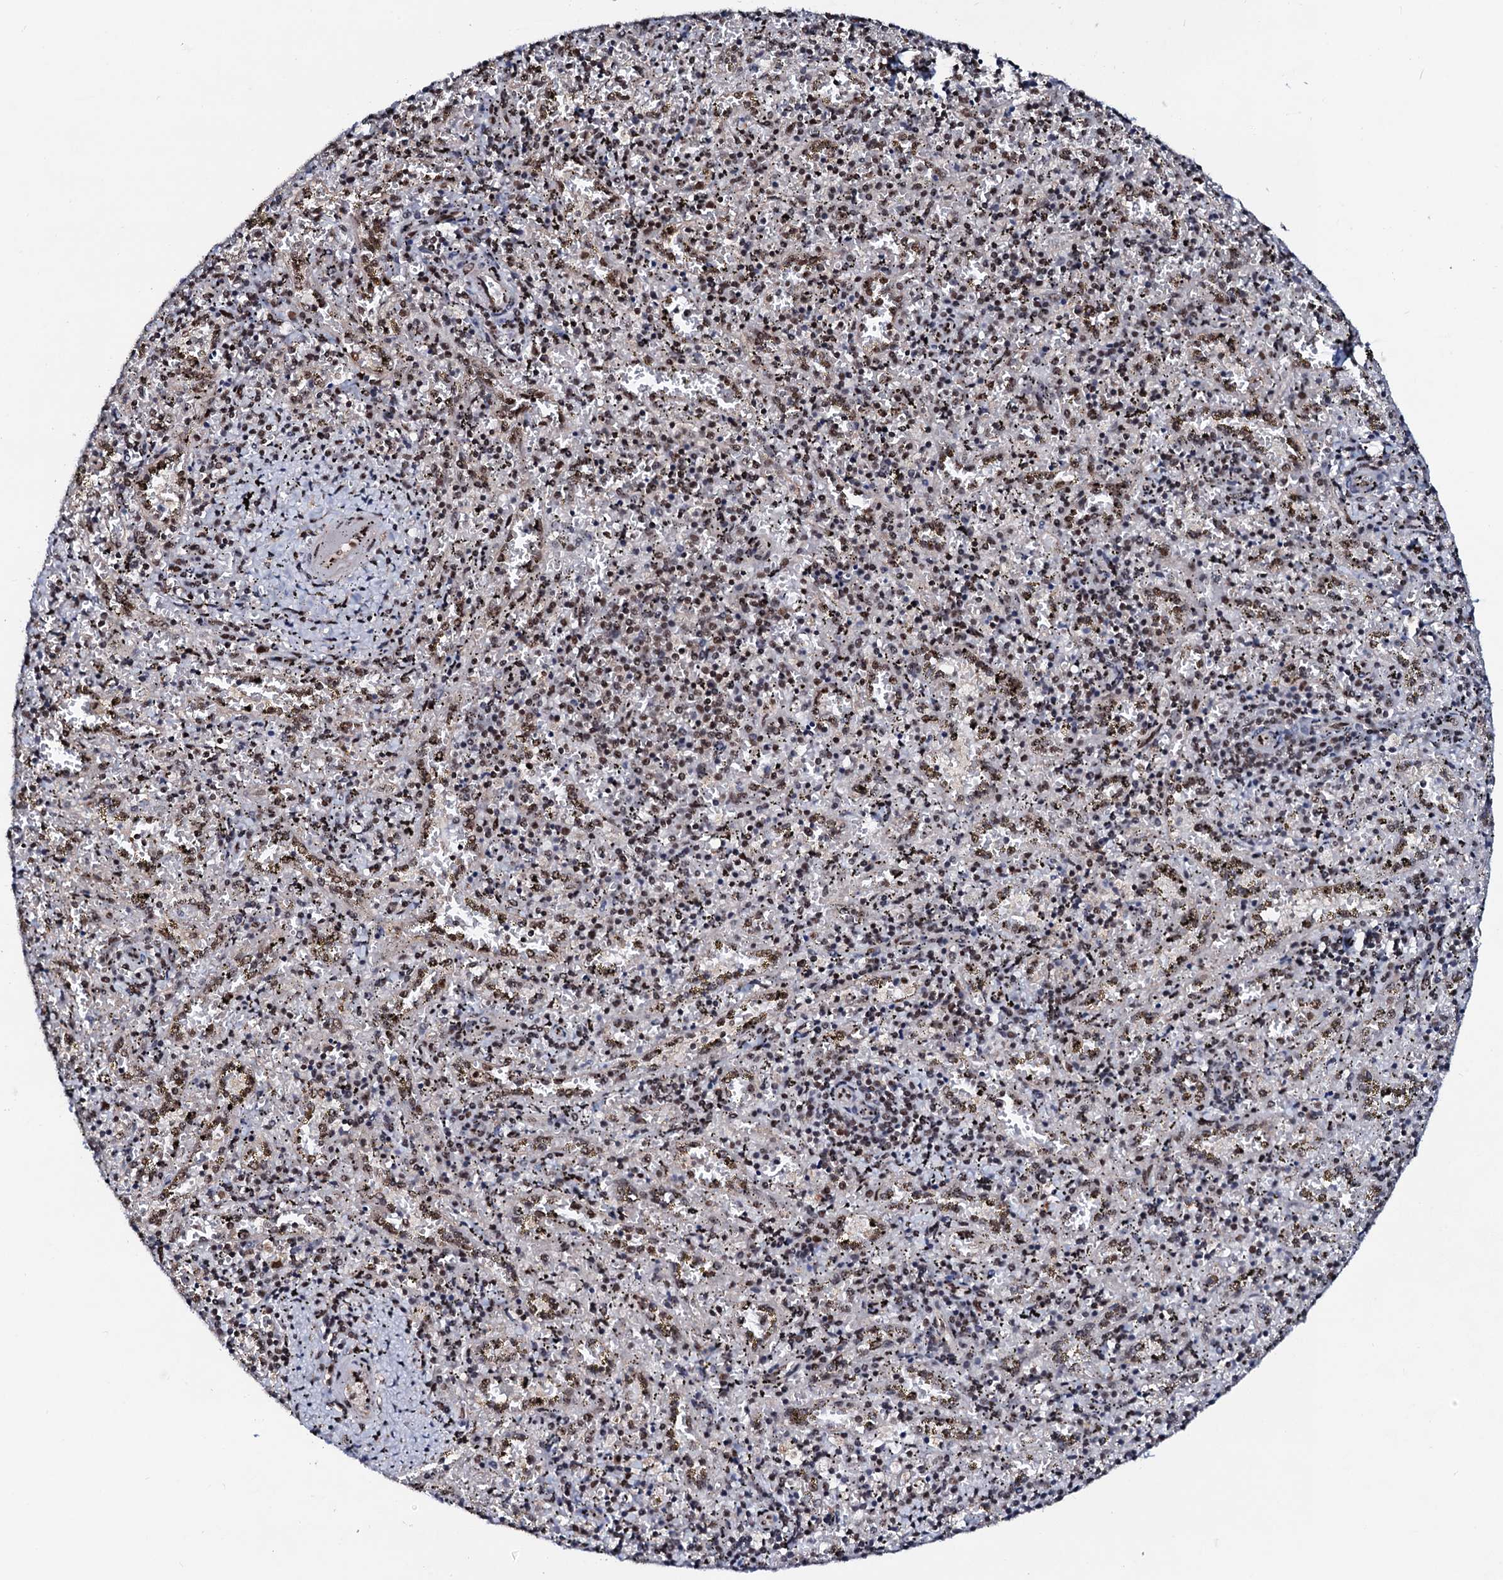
{"staining": {"intensity": "moderate", "quantity": "<25%", "location": "nuclear"}, "tissue": "spleen", "cell_type": "Cells in red pulp", "image_type": "normal", "snomed": [{"axis": "morphology", "description": "Normal tissue, NOS"}, {"axis": "topography", "description": "Spleen"}], "caption": "Protein analysis of normal spleen reveals moderate nuclear expression in approximately <25% of cells in red pulp. Using DAB (3,3'-diaminobenzidine) (brown) and hematoxylin (blue) stains, captured at high magnification using brightfield microscopy.", "gene": "PRPF18", "patient": {"sex": "male", "age": 11}}